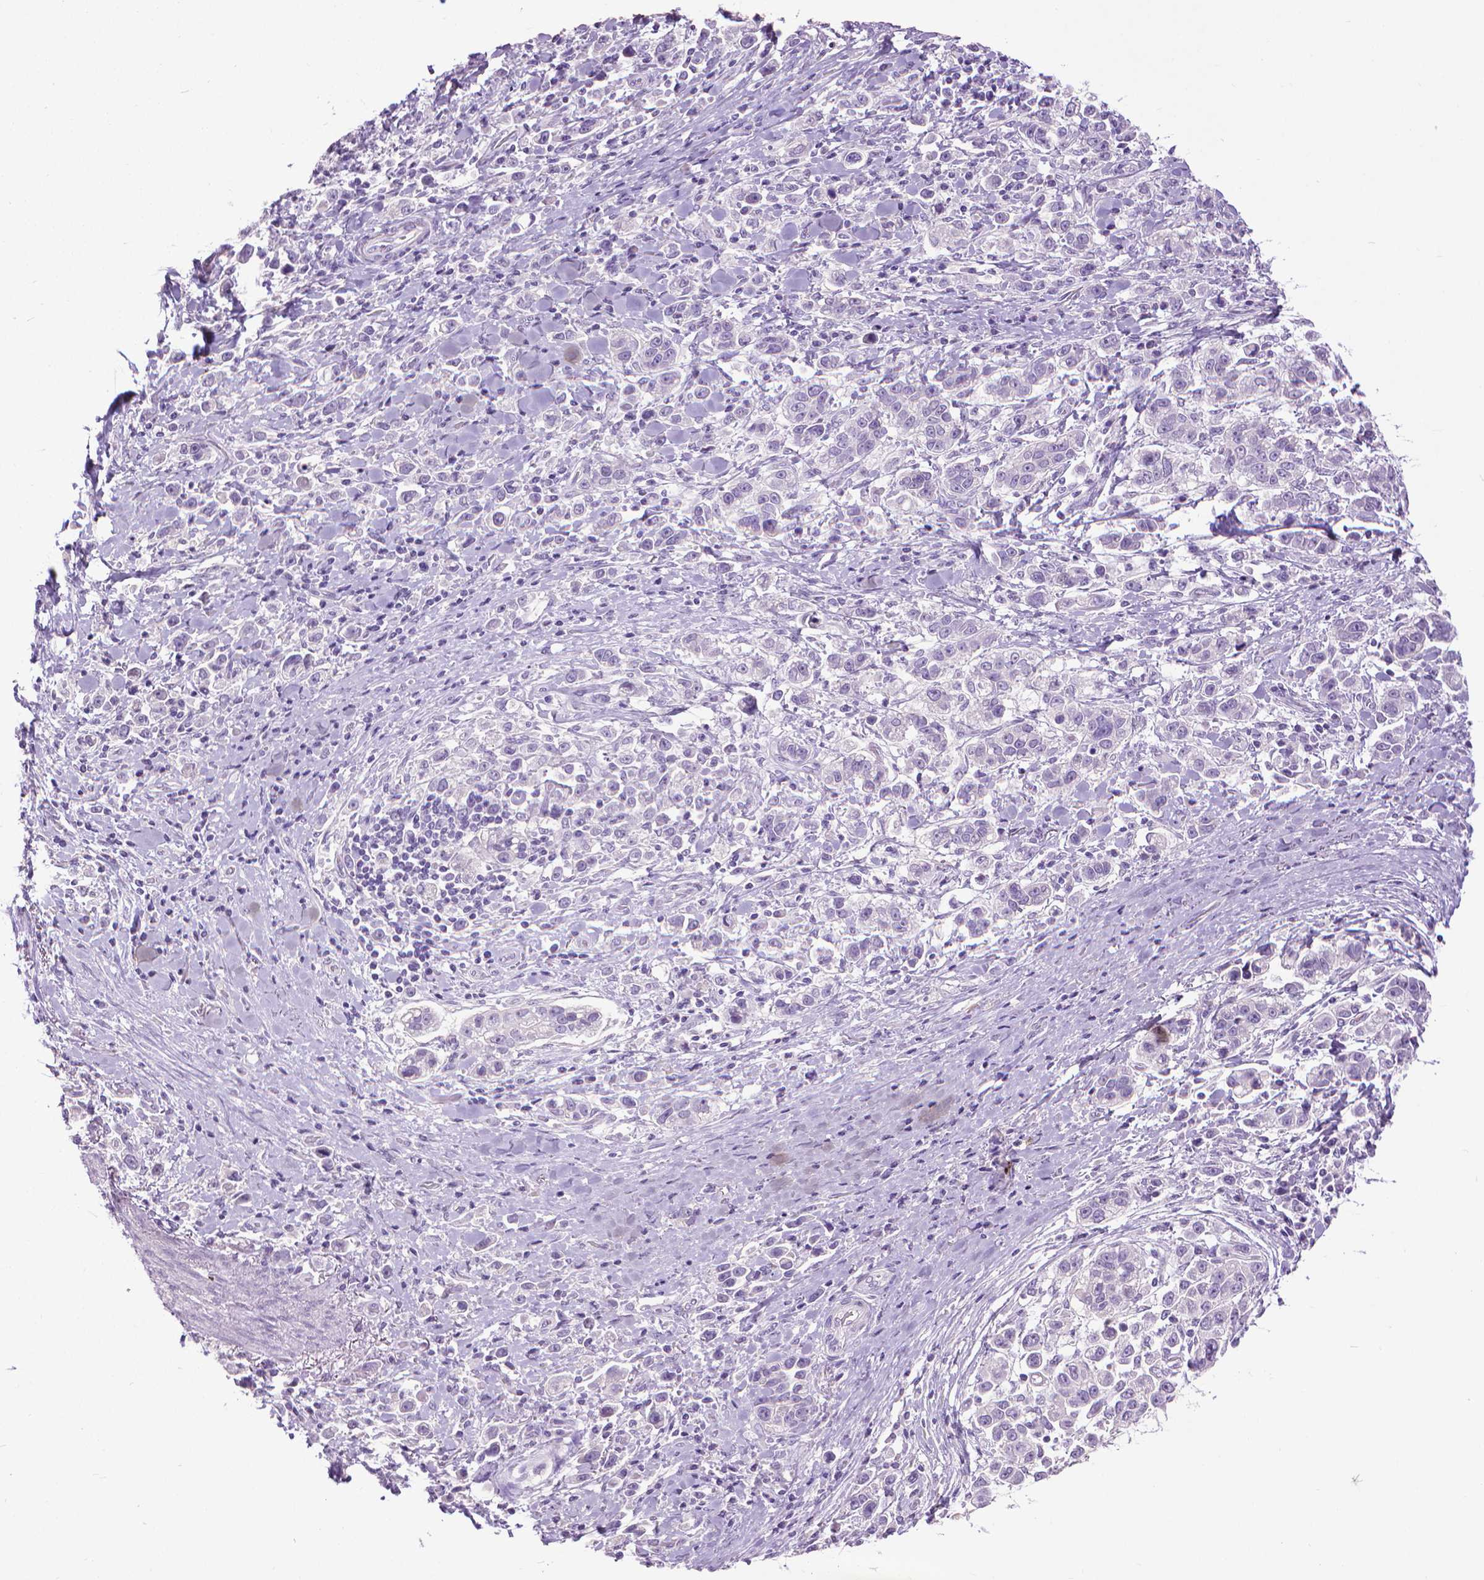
{"staining": {"intensity": "negative", "quantity": "none", "location": "none"}, "tissue": "stomach cancer", "cell_type": "Tumor cells", "image_type": "cancer", "snomed": [{"axis": "morphology", "description": "Adenocarcinoma, NOS"}, {"axis": "topography", "description": "Stomach"}], "caption": "Tumor cells show no significant staining in stomach cancer (adenocarcinoma).", "gene": "KRT5", "patient": {"sex": "male", "age": 93}}